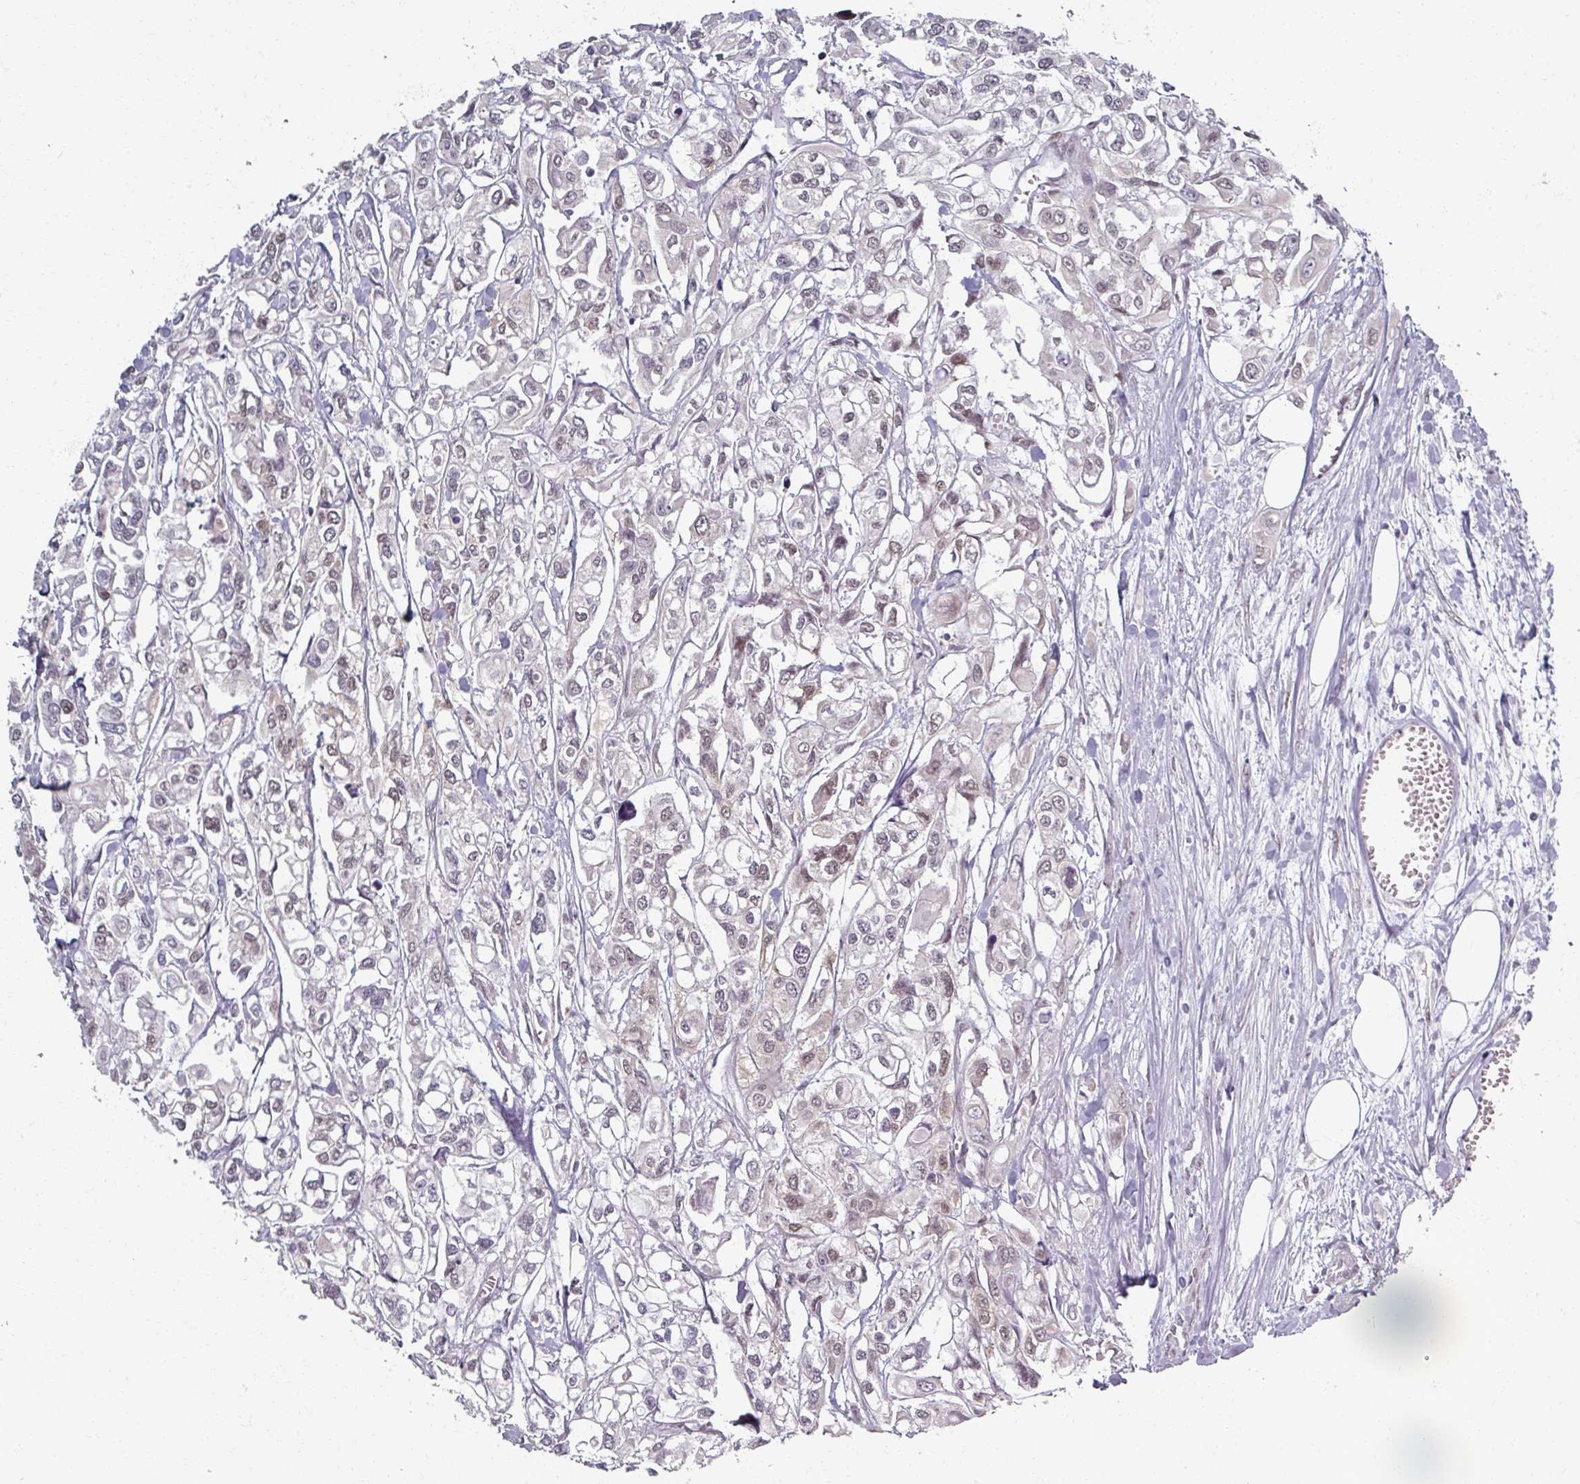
{"staining": {"intensity": "moderate", "quantity": "25%-75%", "location": "nuclear"}, "tissue": "urothelial cancer", "cell_type": "Tumor cells", "image_type": "cancer", "snomed": [{"axis": "morphology", "description": "Urothelial carcinoma, High grade"}, {"axis": "topography", "description": "Urinary bladder"}], "caption": "Immunohistochemistry image of neoplastic tissue: high-grade urothelial carcinoma stained using IHC demonstrates medium levels of moderate protein expression localized specifically in the nuclear of tumor cells, appearing as a nuclear brown color.", "gene": "RIPOR3", "patient": {"sex": "male", "age": 67}}